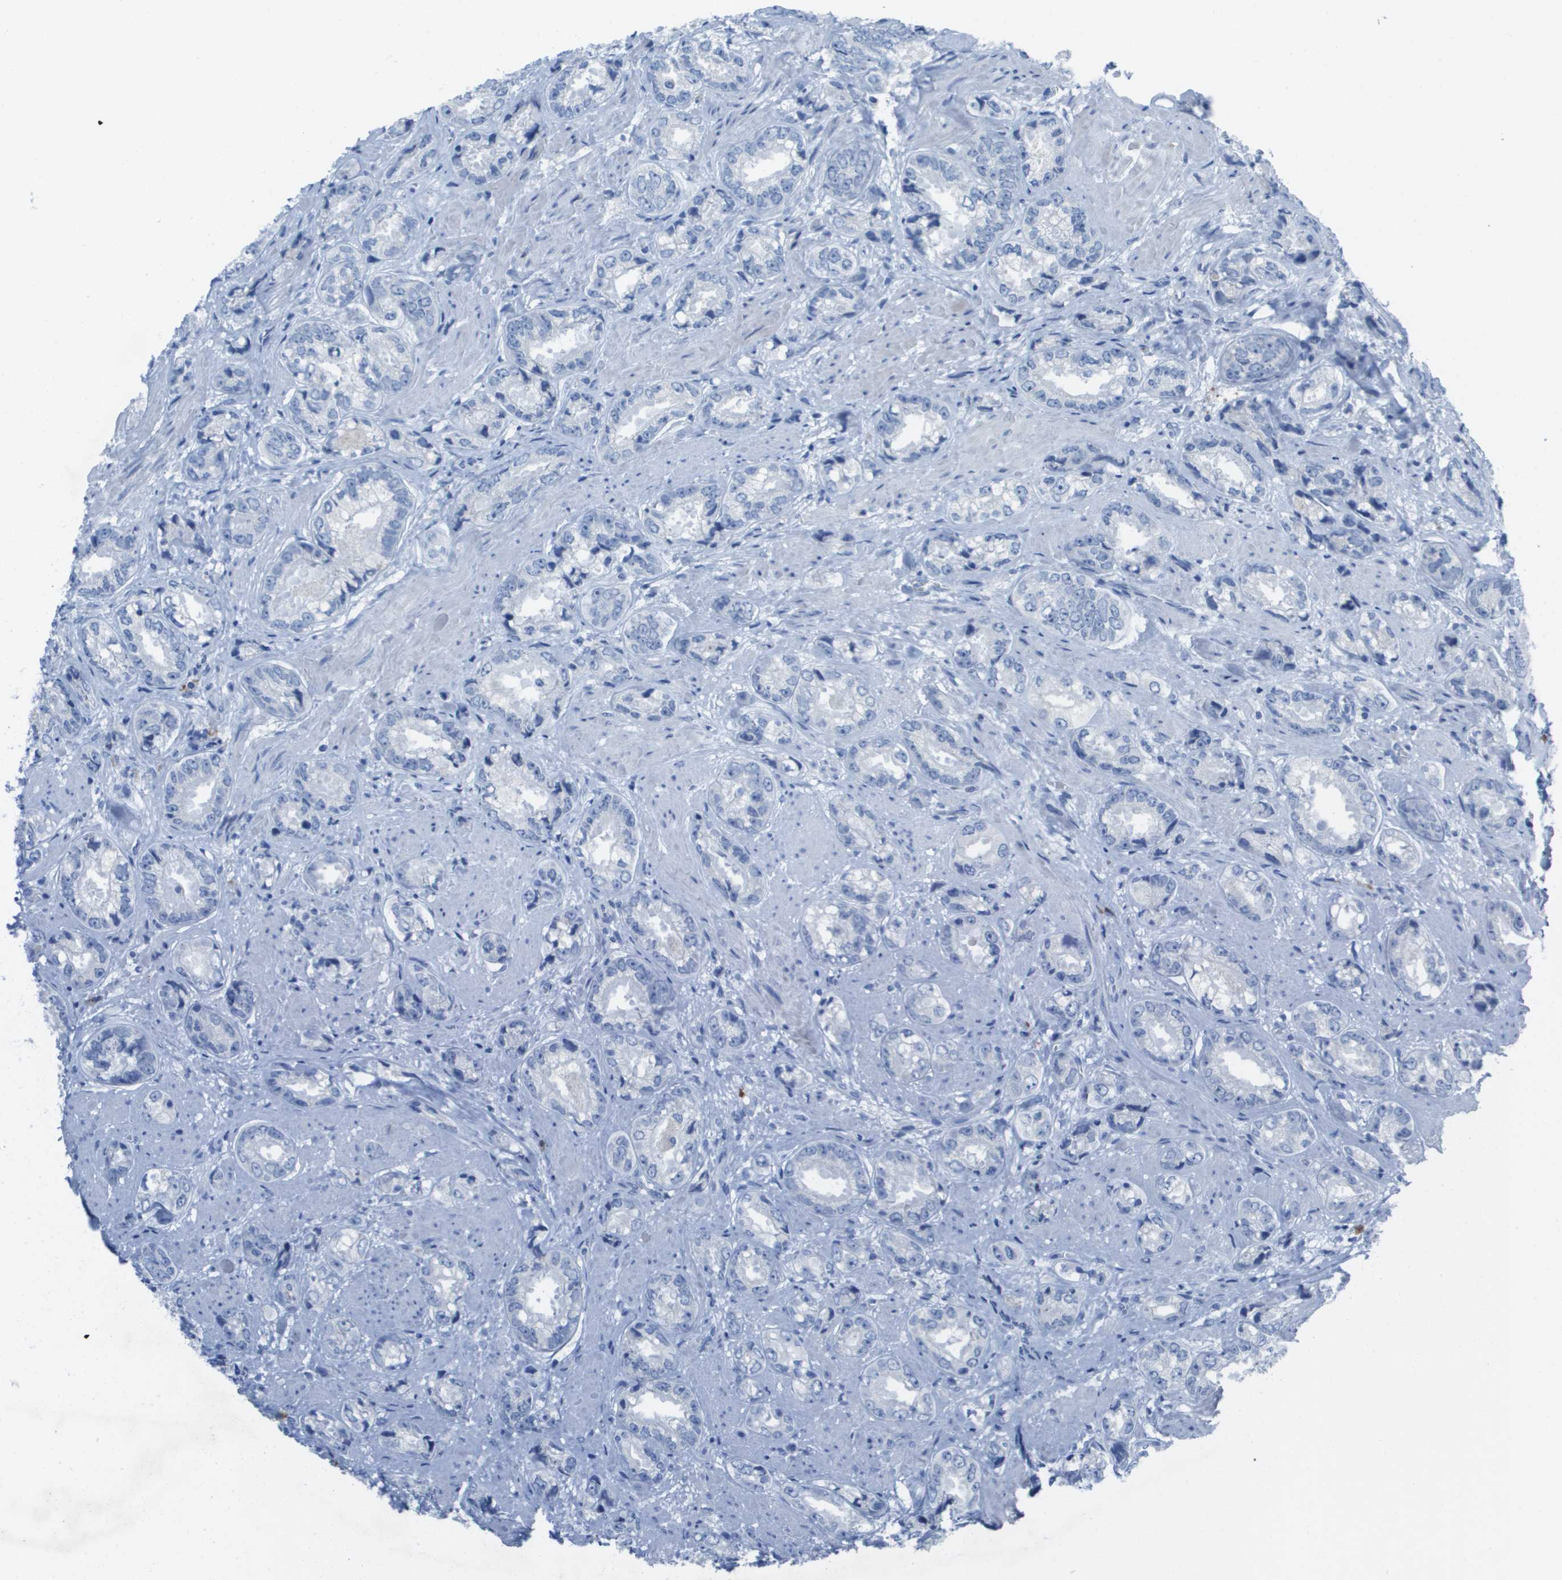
{"staining": {"intensity": "negative", "quantity": "none", "location": "none"}, "tissue": "prostate cancer", "cell_type": "Tumor cells", "image_type": "cancer", "snomed": [{"axis": "morphology", "description": "Adenocarcinoma, High grade"}, {"axis": "topography", "description": "Prostate"}], "caption": "A high-resolution image shows IHC staining of high-grade adenocarcinoma (prostate), which shows no significant staining in tumor cells.", "gene": "GPR18", "patient": {"sex": "male", "age": 61}}